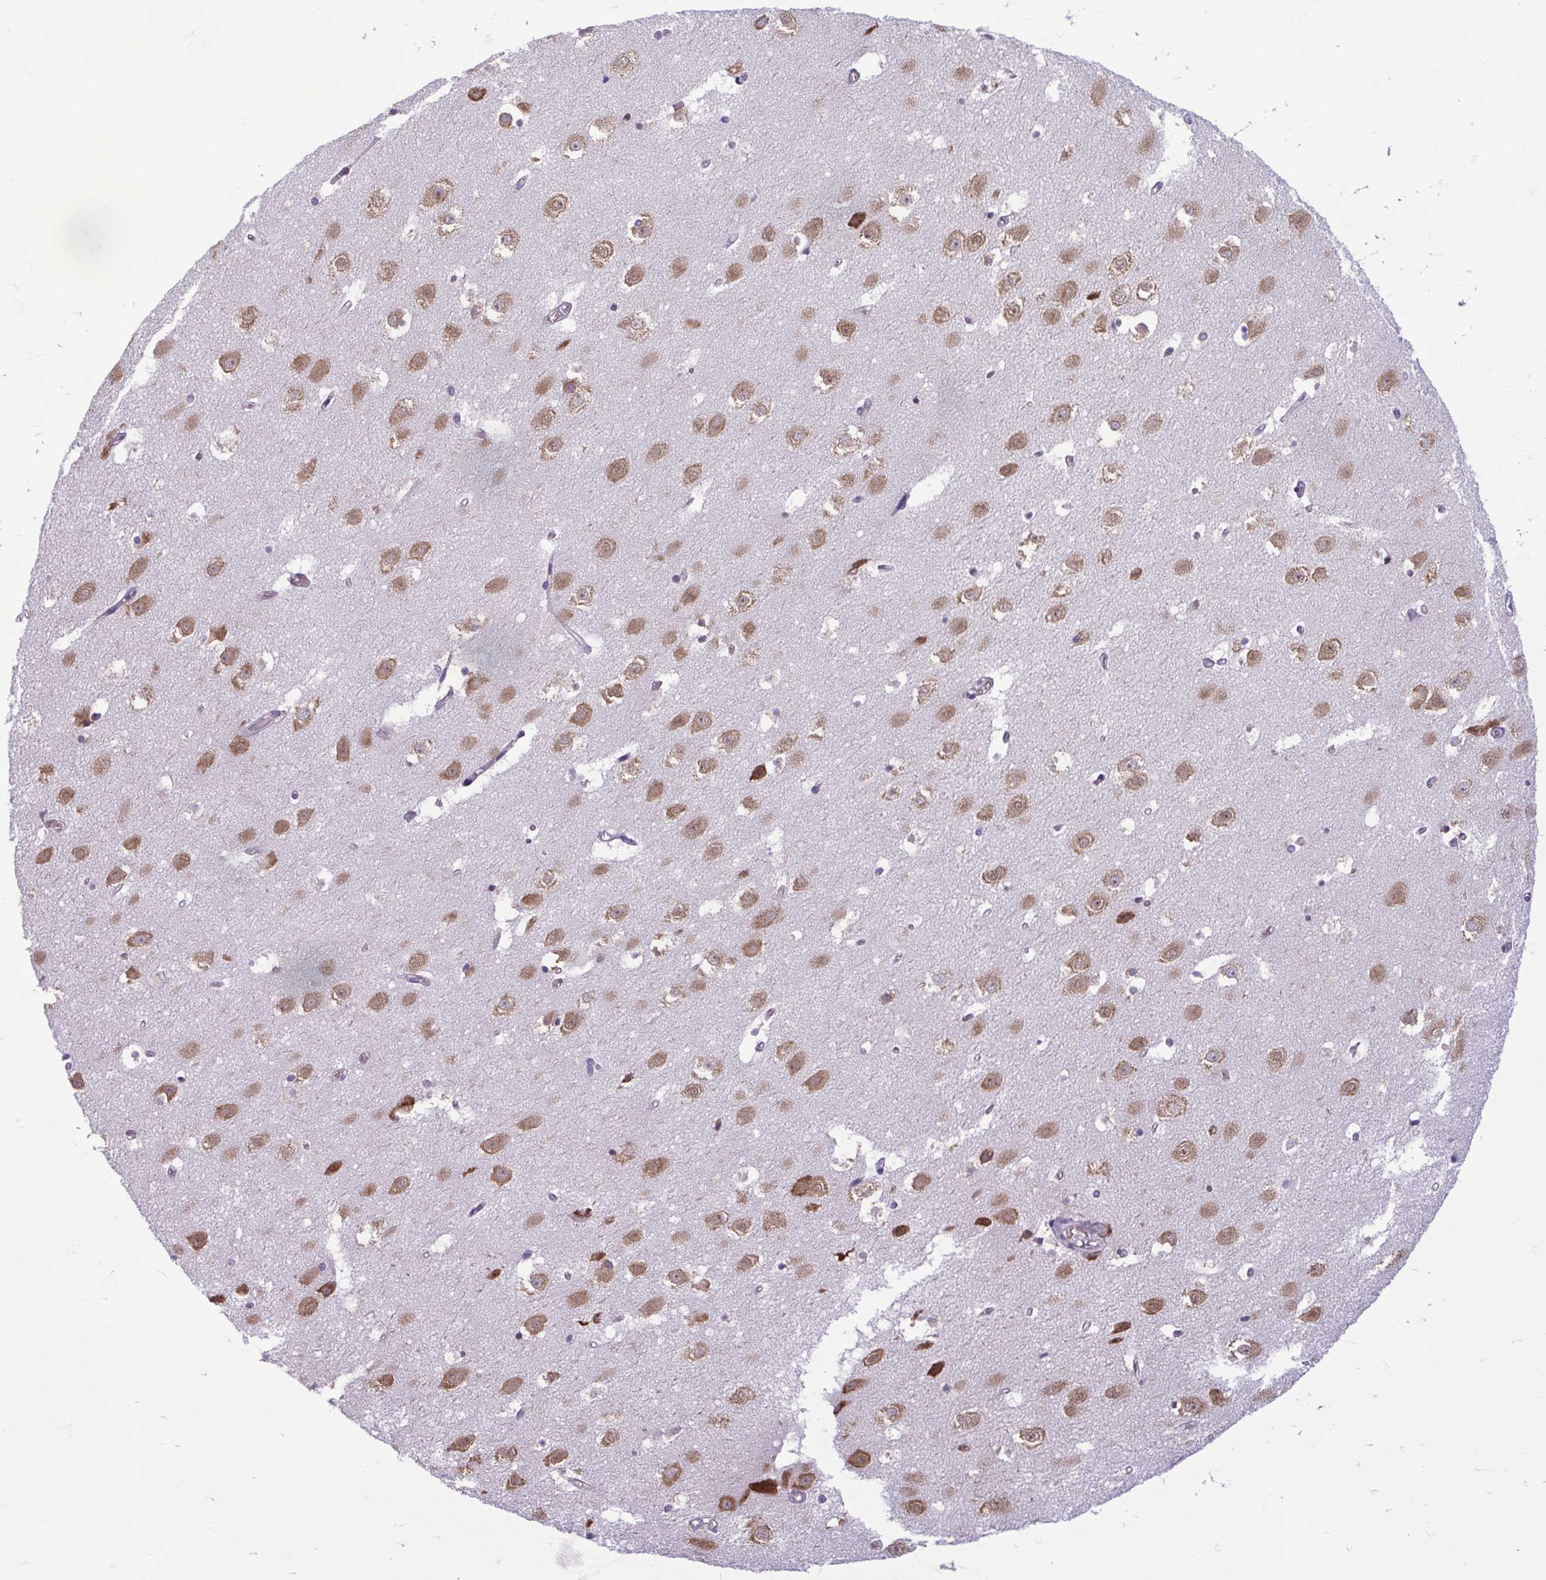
{"staining": {"intensity": "moderate", "quantity": ">75%", "location": "cytoplasmic/membranous"}, "tissue": "hippocampus", "cell_type": "Glial cells", "image_type": "normal", "snomed": [{"axis": "morphology", "description": "Normal tissue, NOS"}, {"axis": "topography", "description": "Hippocampus"}], "caption": "A medium amount of moderate cytoplasmic/membranous positivity is appreciated in approximately >75% of glial cells in normal hippocampus. (brown staining indicates protein expression, while blue staining denotes nuclei).", "gene": "RPS16", "patient": {"sex": "female", "age": 52}}